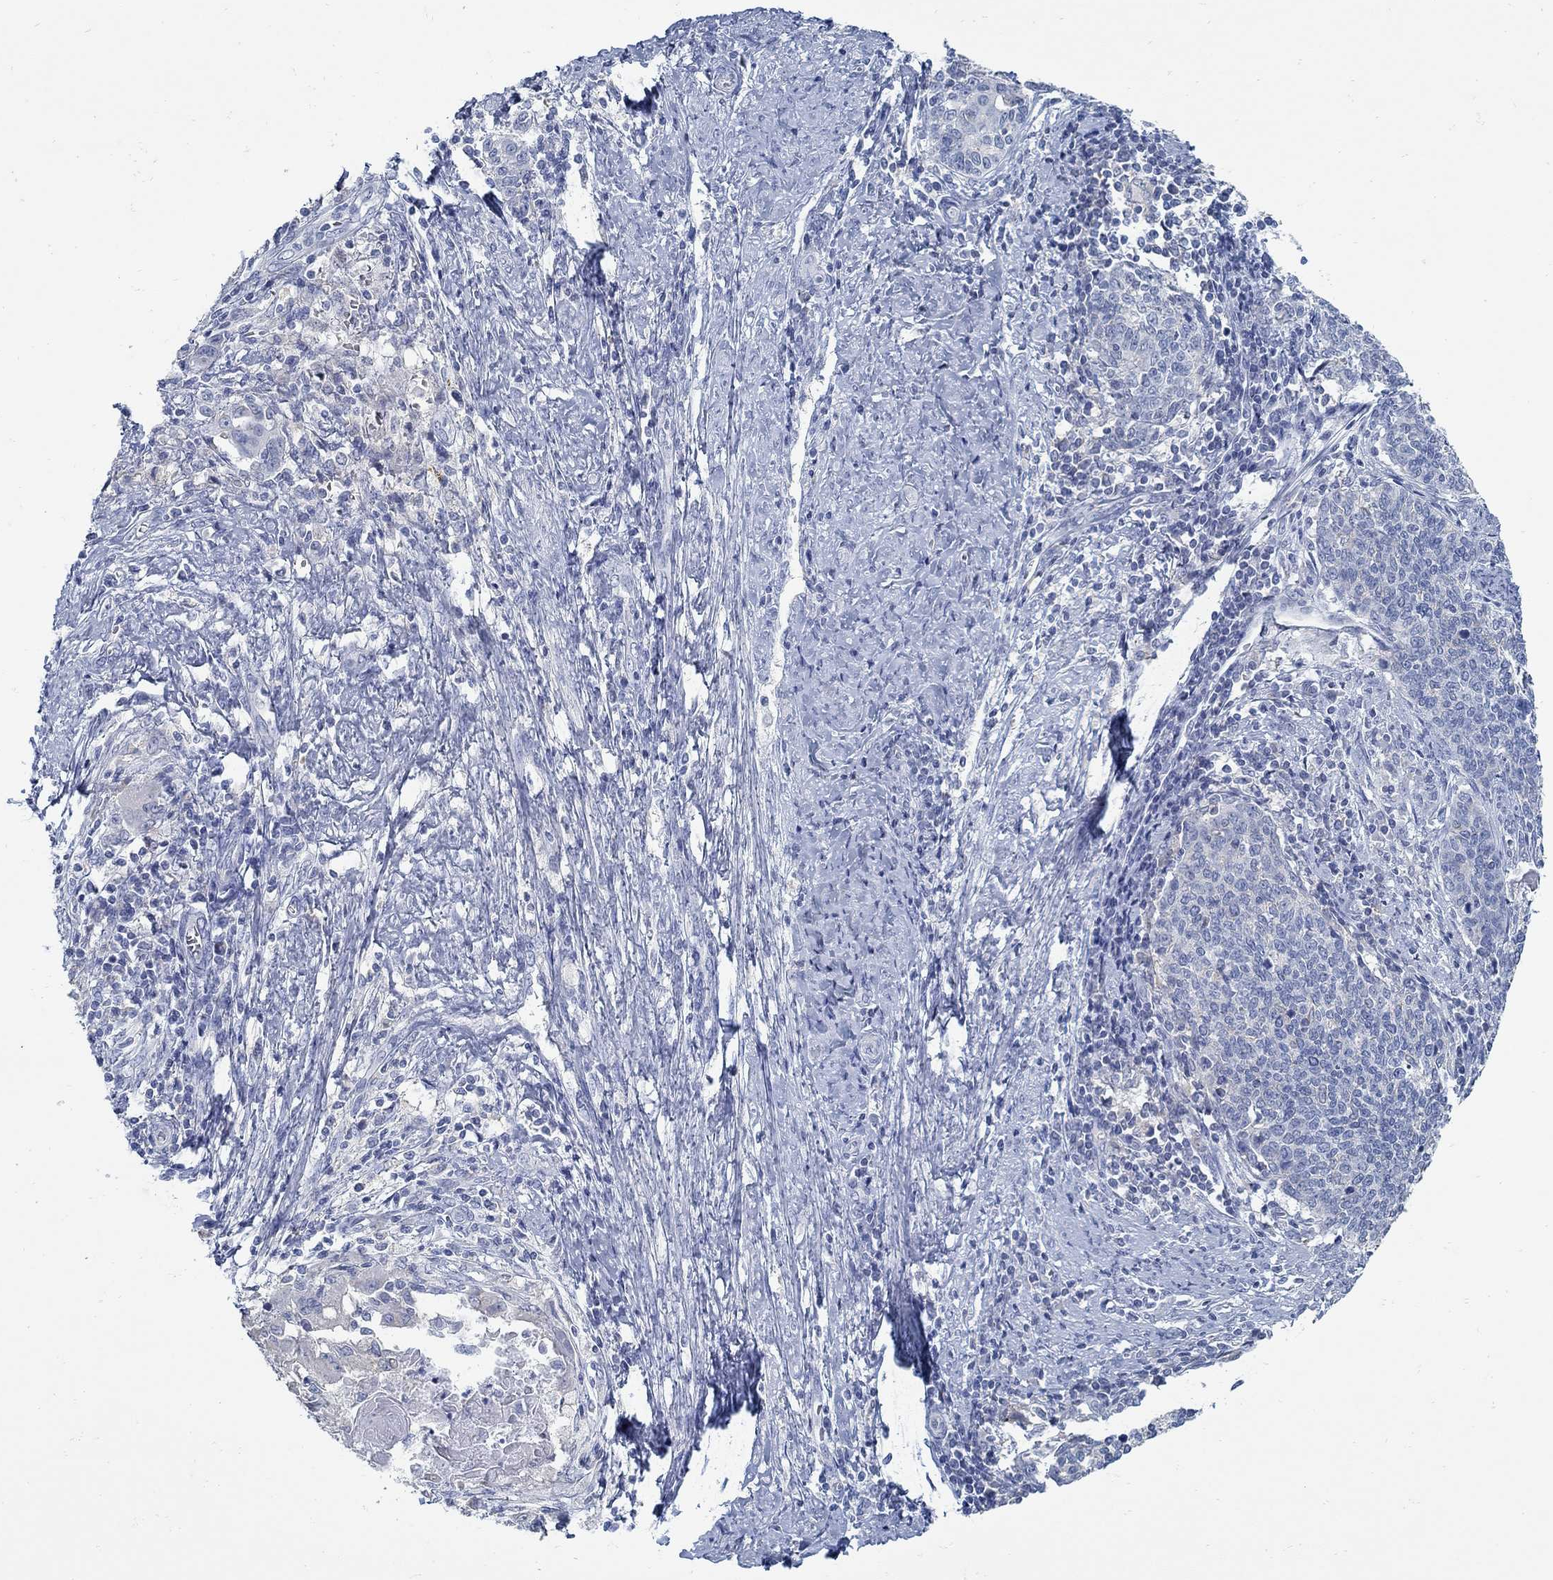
{"staining": {"intensity": "negative", "quantity": "none", "location": "none"}, "tissue": "cervical cancer", "cell_type": "Tumor cells", "image_type": "cancer", "snomed": [{"axis": "morphology", "description": "Squamous cell carcinoma, NOS"}, {"axis": "topography", "description": "Cervix"}], "caption": "Cervical cancer was stained to show a protein in brown. There is no significant expression in tumor cells.", "gene": "ZFAND4", "patient": {"sex": "female", "age": 39}}